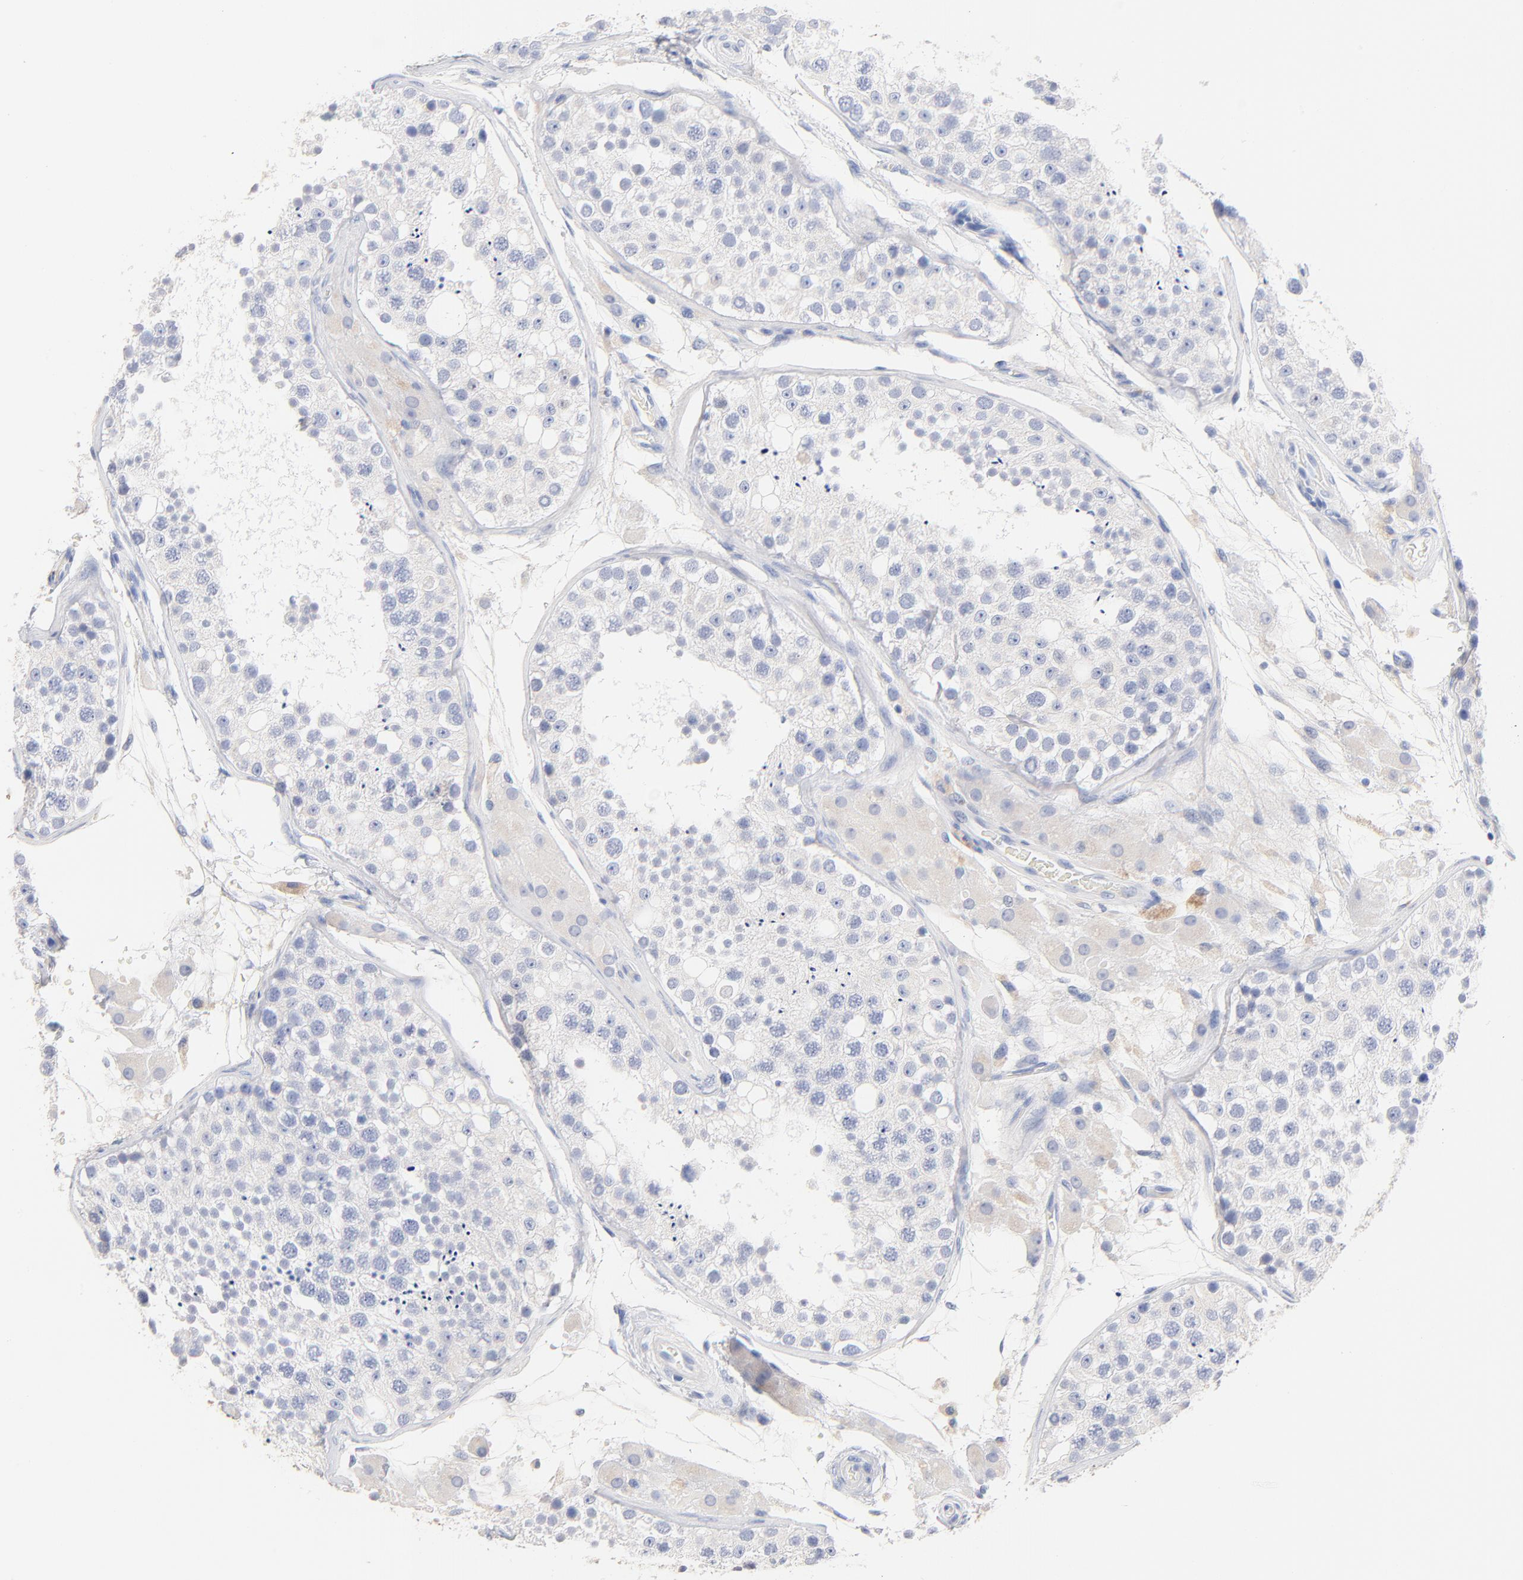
{"staining": {"intensity": "negative", "quantity": "none", "location": "none"}, "tissue": "testis", "cell_type": "Cells in seminiferous ducts", "image_type": "normal", "snomed": [{"axis": "morphology", "description": "Normal tissue, NOS"}, {"axis": "topography", "description": "Testis"}], "caption": "Protein analysis of normal testis demonstrates no significant expression in cells in seminiferous ducts. (DAB (3,3'-diaminobenzidine) immunohistochemistry (IHC) visualized using brightfield microscopy, high magnification).", "gene": "CPS1", "patient": {"sex": "male", "age": 26}}